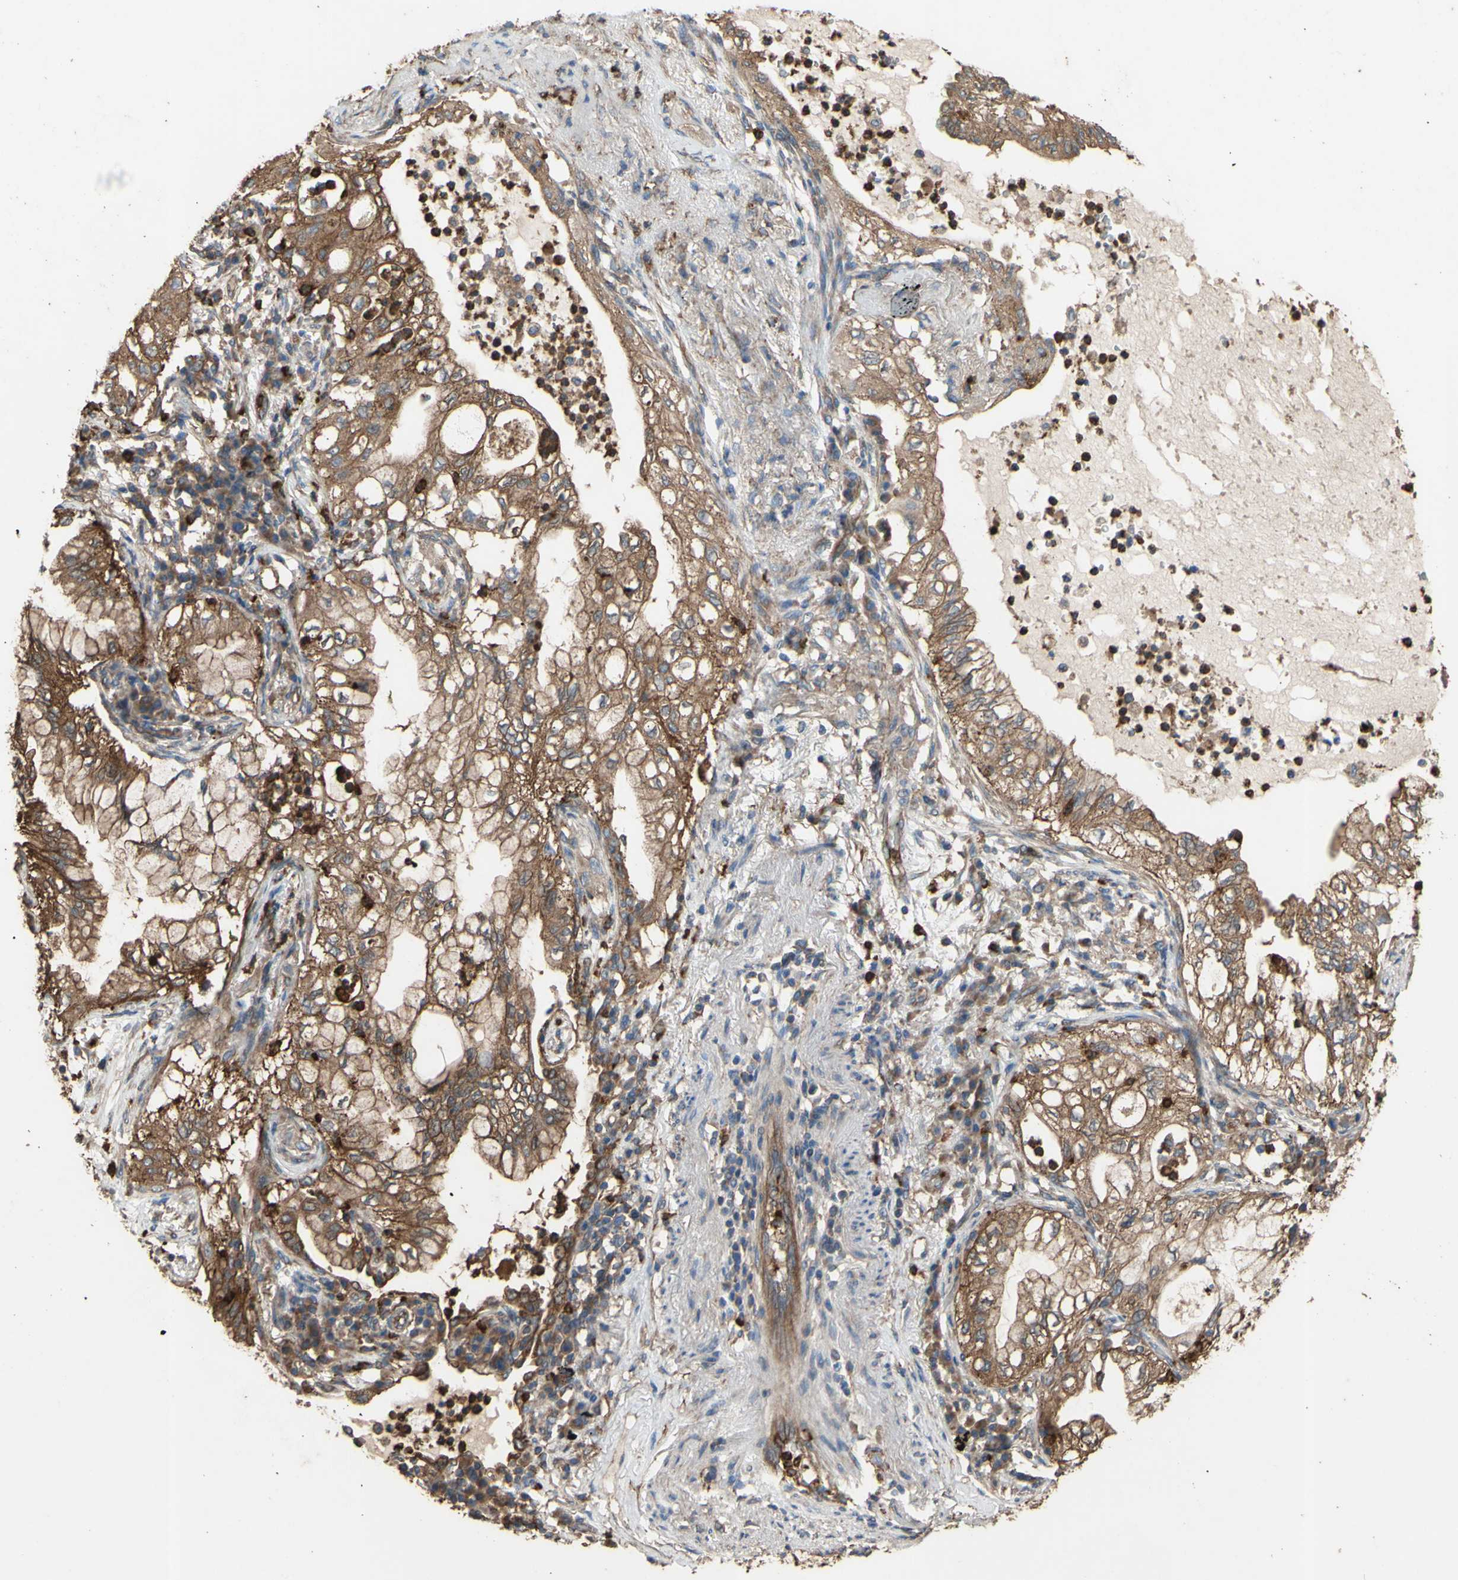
{"staining": {"intensity": "moderate", "quantity": ">75%", "location": "cytoplasmic/membranous"}, "tissue": "lung cancer", "cell_type": "Tumor cells", "image_type": "cancer", "snomed": [{"axis": "morphology", "description": "Adenocarcinoma, NOS"}, {"axis": "topography", "description": "Lung"}], "caption": "Brown immunohistochemical staining in human lung cancer shows moderate cytoplasmic/membranous expression in about >75% of tumor cells. (IHC, brightfield microscopy, high magnification).", "gene": "CTTN", "patient": {"sex": "female", "age": 70}}